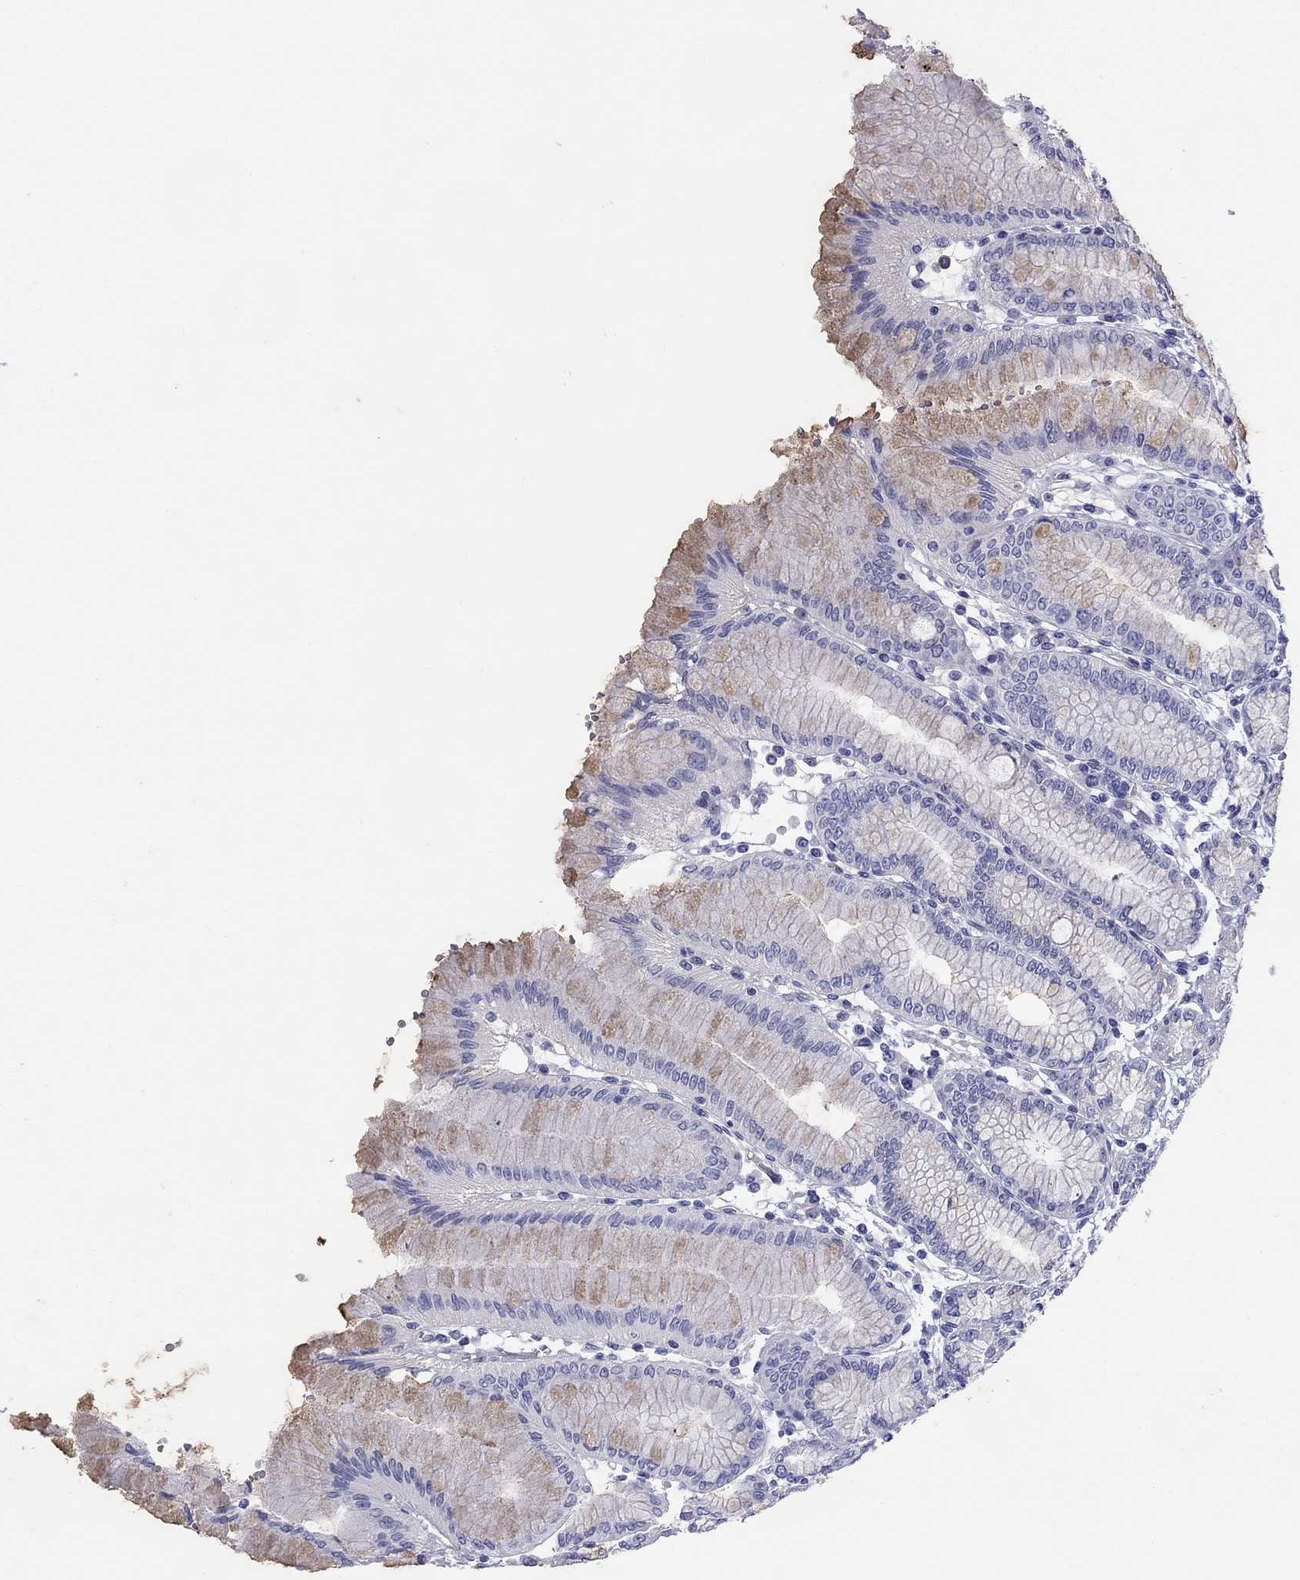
{"staining": {"intensity": "moderate", "quantity": "<25%", "location": "cytoplasmic/membranous"}, "tissue": "stomach", "cell_type": "Glandular cells", "image_type": "normal", "snomed": [{"axis": "morphology", "description": "Normal tissue, NOS"}, {"axis": "topography", "description": "Skeletal muscle"}, {"axis": "topography", "description": "Stomach"}], "caption": "Glandular cells display low levels of moderate cytoplasmic/membranous staining in approximately <25% of cells in normal human stomach. (DAB = brown stain, brightfield microscopy at high magnification).", "gene": "CMYA5", "patient": {"sex": "female", "age": 57}}